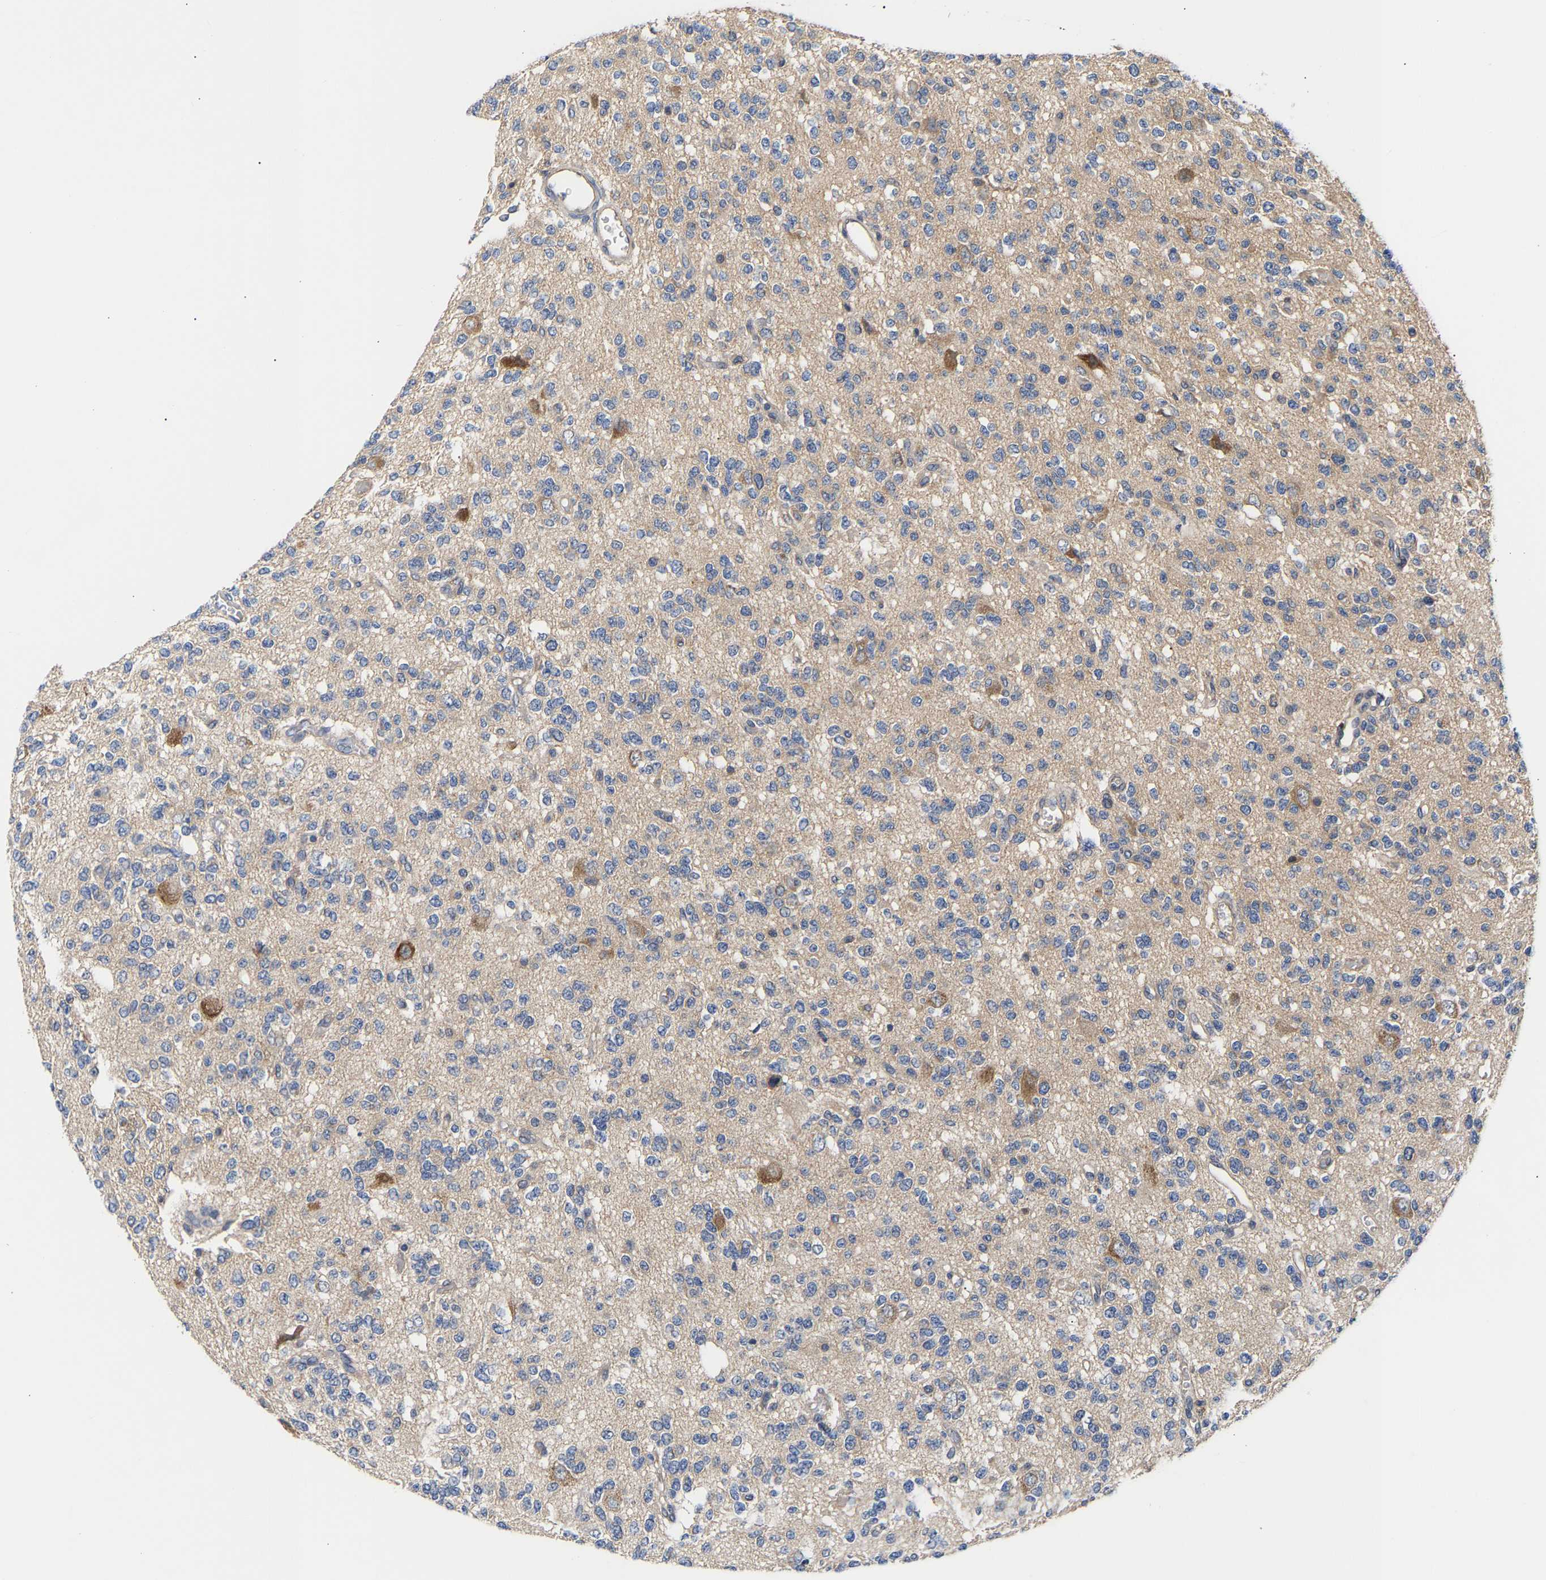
{"staining": {"intensity": "negative", "quantity": "none", "location": "none"}, "tissue": "glioma", "cell_type": "Tumor cells", "image_type": "cancer", "snomed": [{"axis": "morphology", "description": "Glioma, malignant, Low grade"}, {"axis": "topography", "description": "Brain"}], "caption": "Human glioma stained for a protein using IHC shows no positivity in tumor cells.", "gene": "KASH5", "patient": {"sex": "male", "age": 38}}